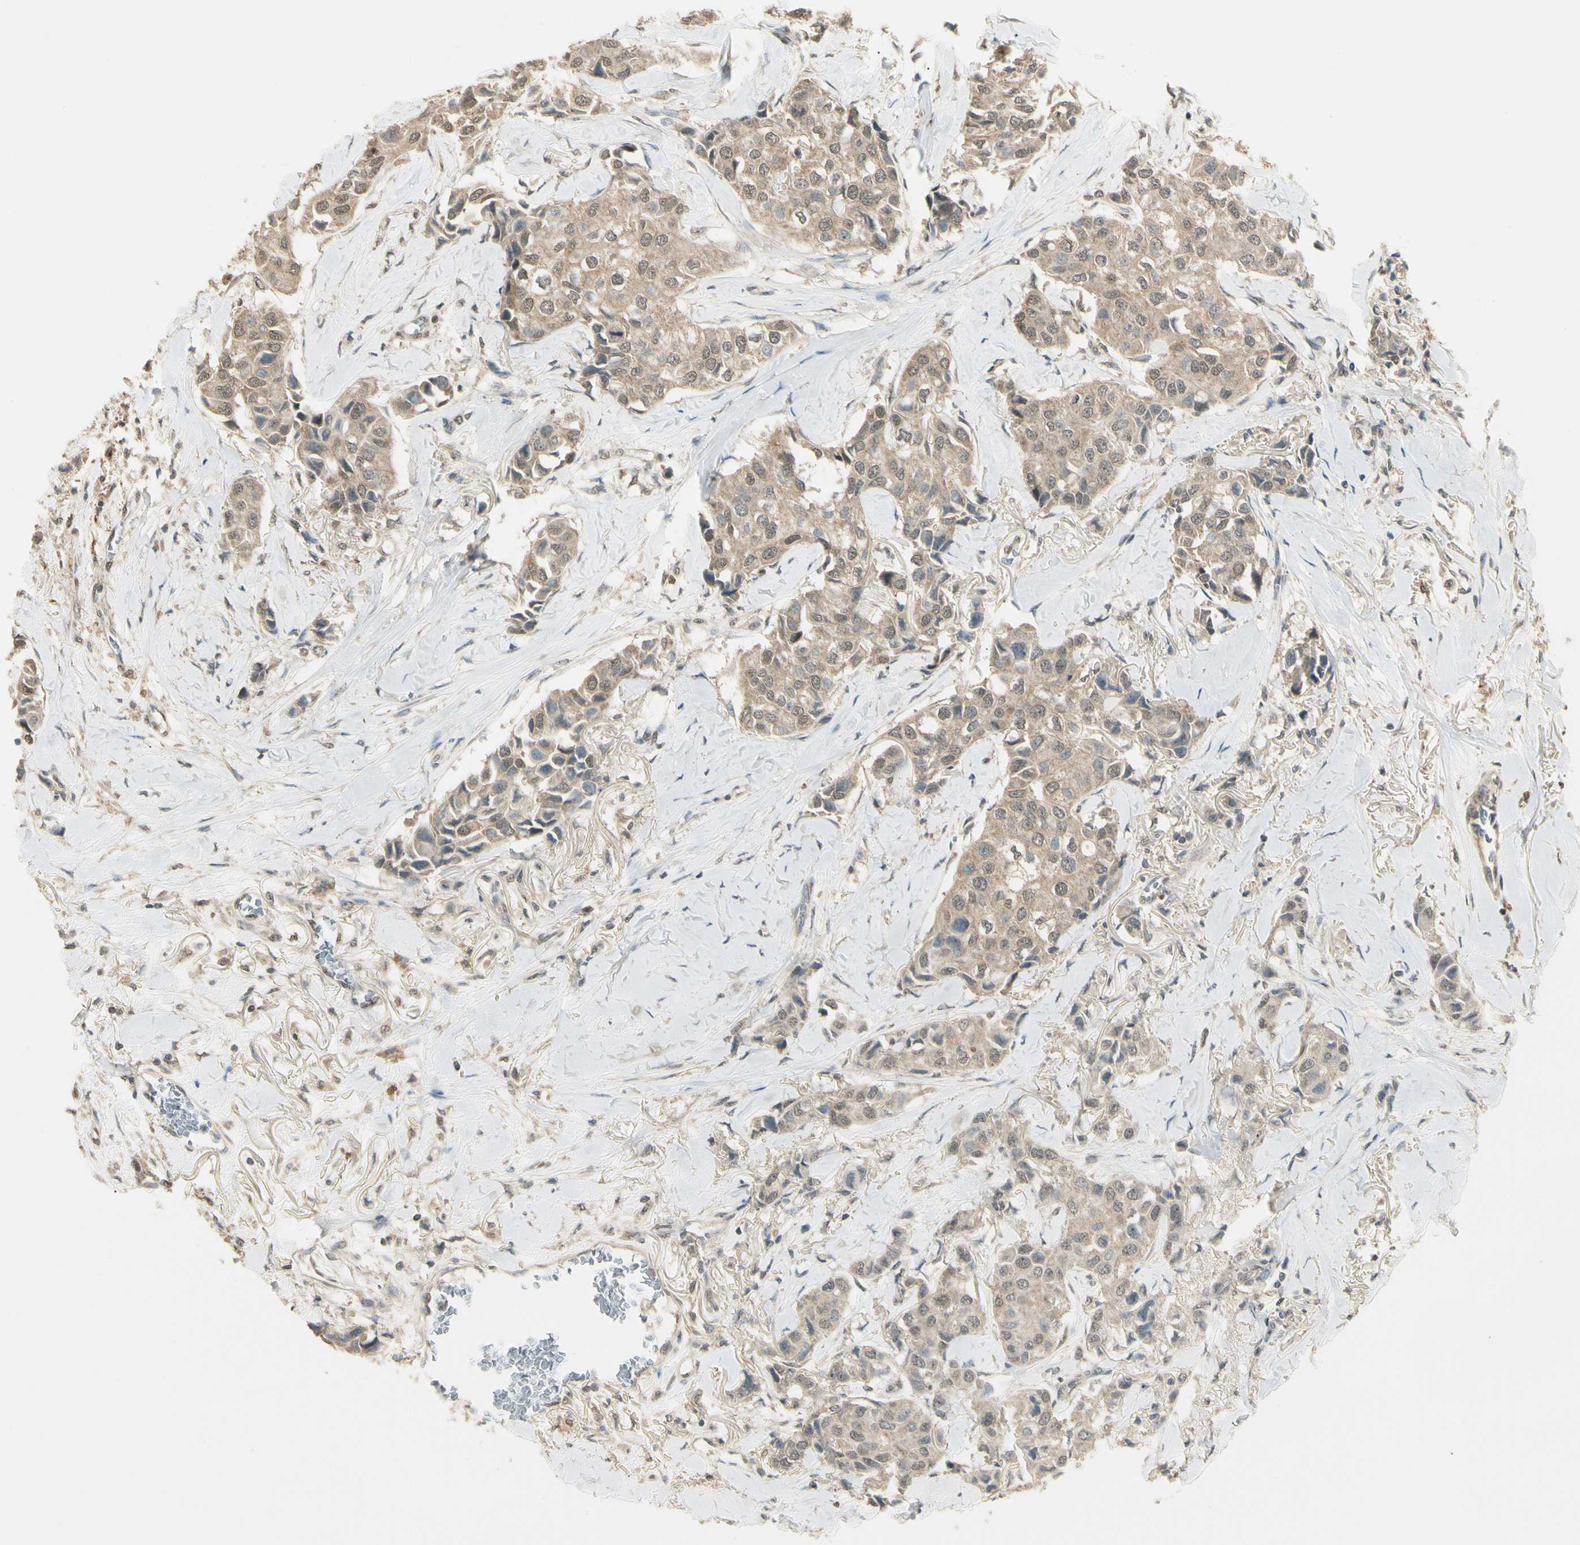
{"staining": {"intensity": "weak", "quantity": ">75%", "location": "cytoplasmic/membranous"}, "tissue": "breast cancer", "cell_type": "Tumor cells", "image_type": "cancer", "snomed": [{"axis": "morphology", "description": "Duct carcinoma"}, {"axis": "topography", "description": "Breast"}], "caption": "This histopathology image demonstrates IHC staining of breast cancer (intraductal carcinoma), with low weak cytoplasmic/membranous expression in approximately >75% of tumor cells.", "gene": "SGCA", "patient": {"sex": "female", "age": 80}}